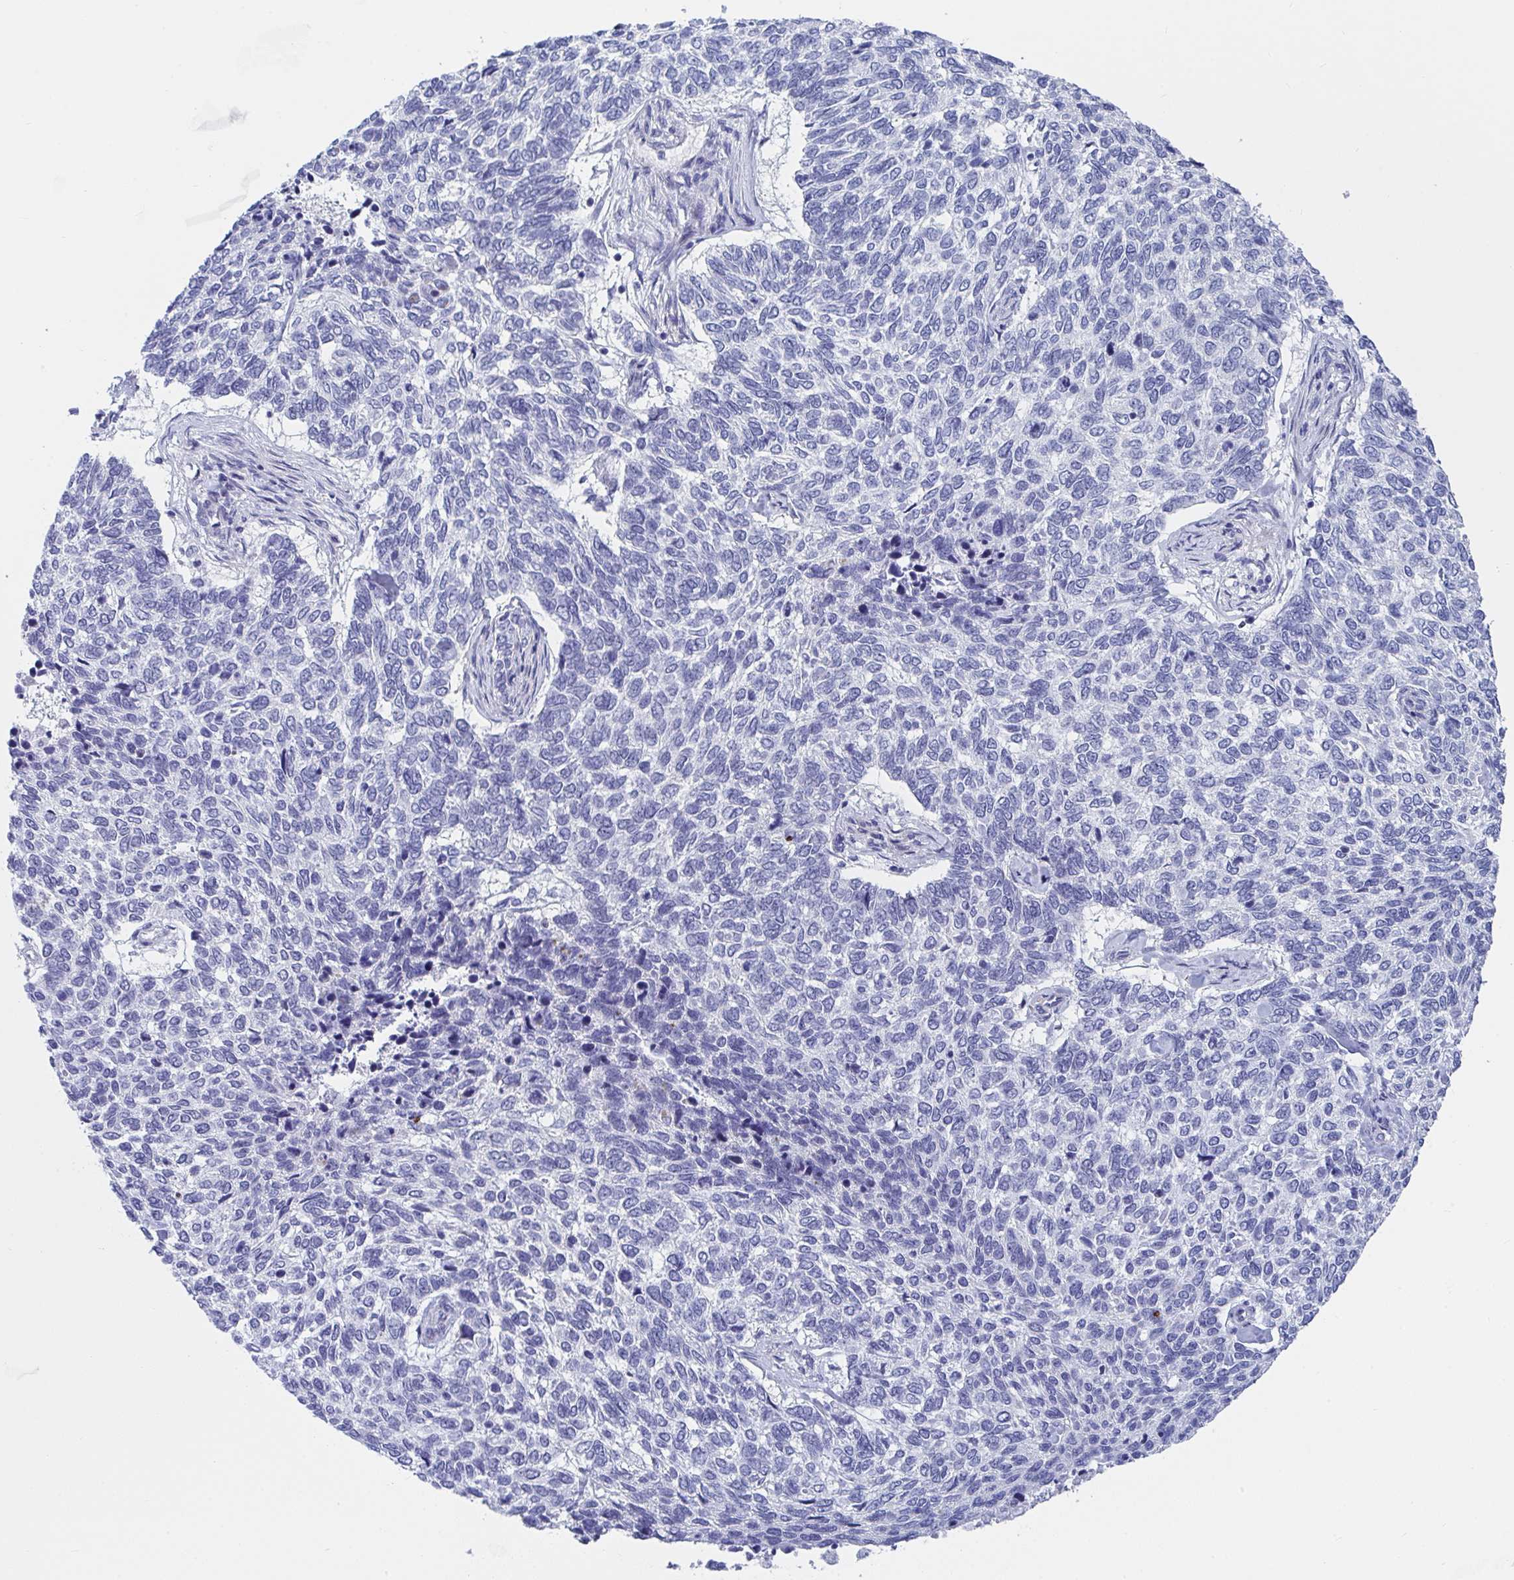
{"staining": {"intensity": "negative", "quantity": "none", "location": "none"}, "tissue": "skin cancer", "cell_type": "Tumor cells", "image_type": "cancer", "snomed": [{"axis": "morphology", "description": "Basal cell carcinoma"}, {"axis": "topography", "description": "Skin"}], "caption": "A high-resolution micrograph shows immunohistochemistry staining of skin basal cell carcinoma, which exhibits no significant staining in tumor cells. (DAB (3,3'-diaminobenzidine) immunohistochemistry, high magnification).", "gene": "DAOA", "patient": {"sex": "female", "age": 65}}